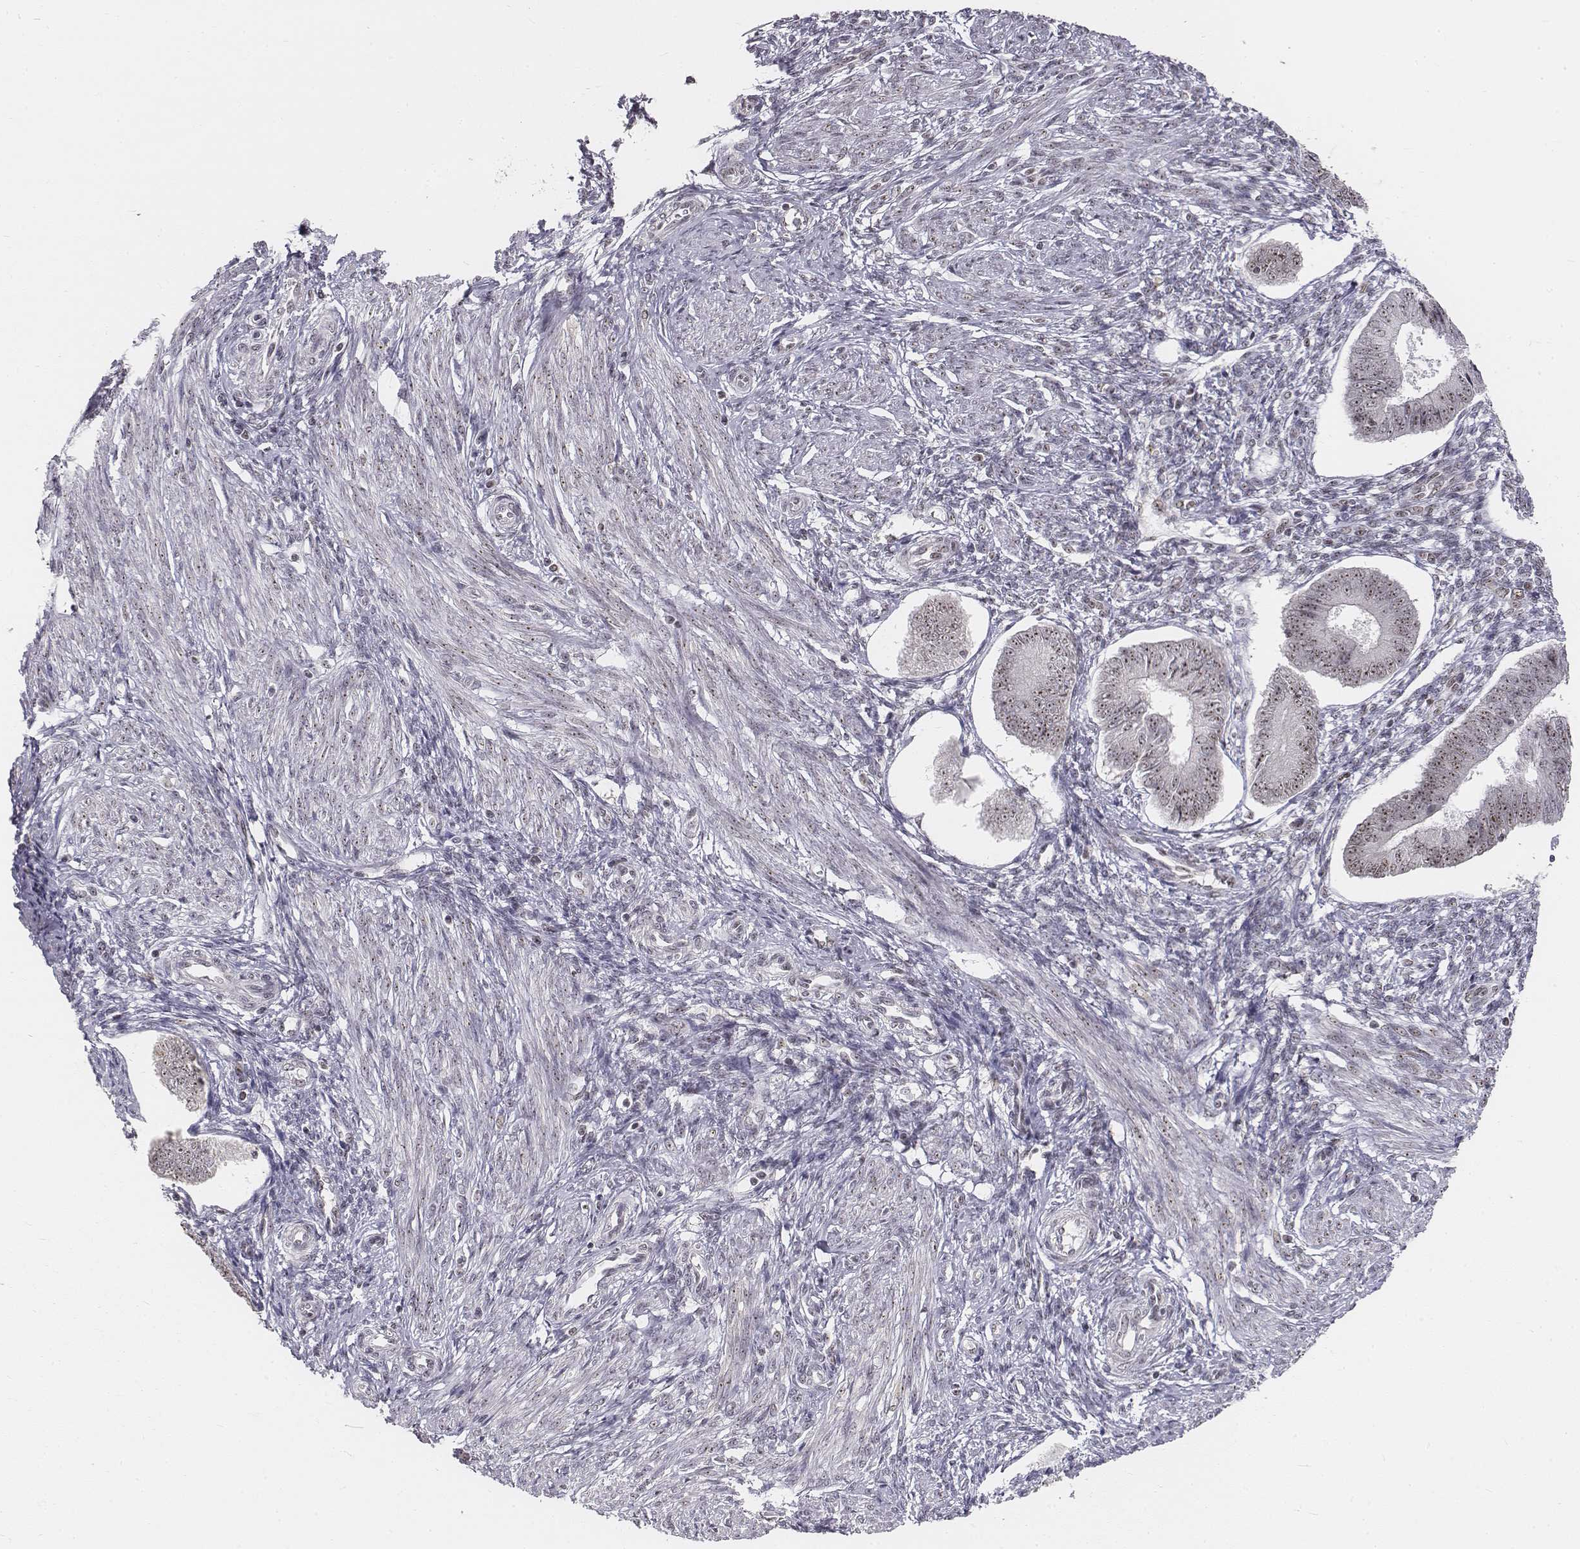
{"staining": {"intensity": "weak", "quantity": "<25%", "location": "nuclear"}, "tissue": "endometrium", "cell_type": "Cells in endometrial stroma", "image_type": "normal", "snomed": [{"axis": "morphology", "description": "Normal tissue, NOS"}, {"axis": "topography", "description": "Endometrium"}], "caption": "This micrograph is of normal endometrium stained with immunohistochemistry (IHC) to label a protein in brown with the nuclei are counter-stained blue. There is no staining in cells in endometrial stroma. (DAB IHC with hematoxylin counter stain).", "gene": "PHF6", "patient": {"sex": "female", "age": 42}}